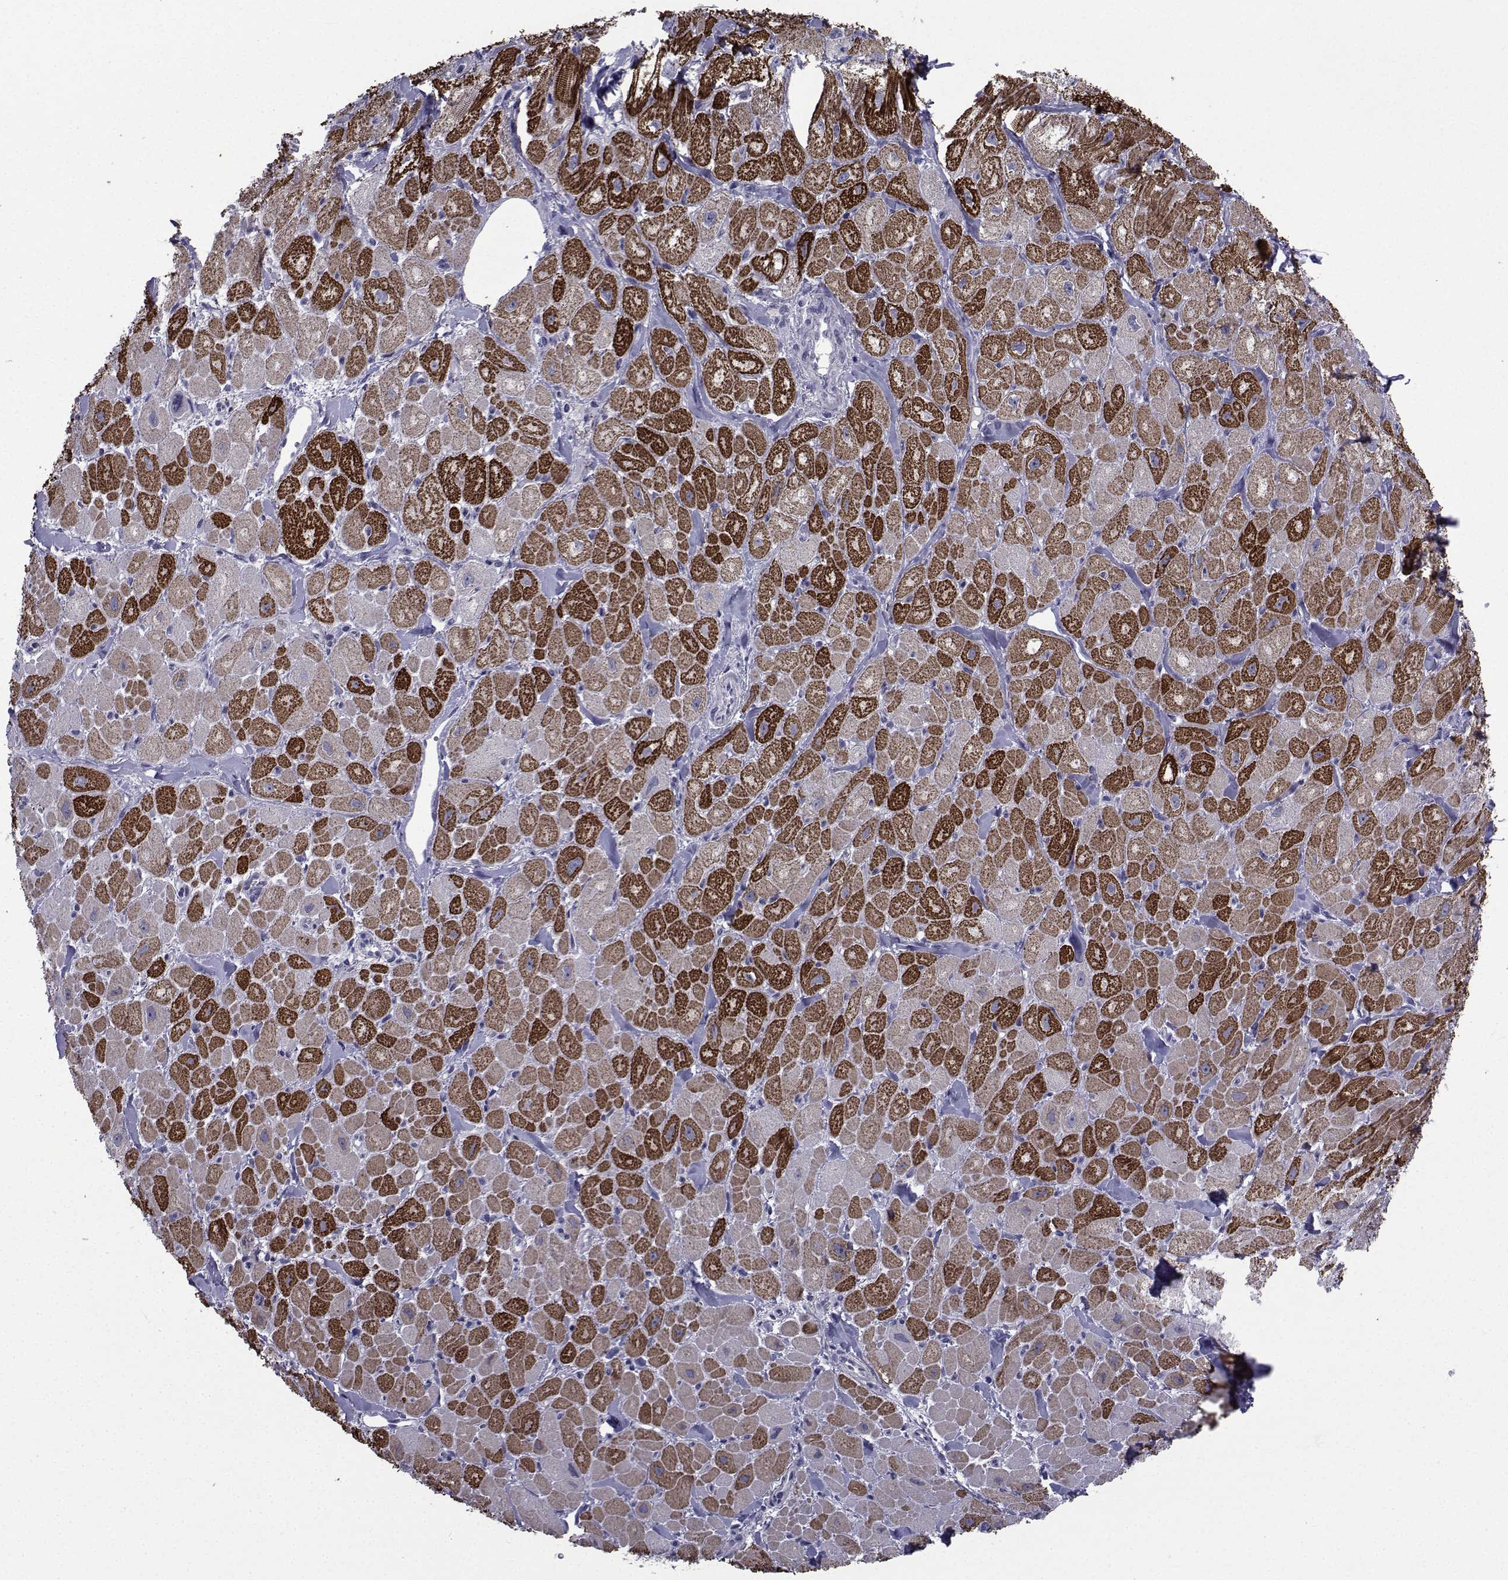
{"staining": {"intensity": "strong", "quantity": ">75%", "location": "cytoplasmic/membranous"}, "tissue": "heart muscle", "cell_type": "Cardiomyocytes", "image_type": "normal", "snomed": [{"axis": "morphology", "description": "Normal tissue, NOS"}, {"axis": "topography", "description": "Heart"}], "caption": "Strong cytoplasmic/membranous expression for a protein is seen in approximately >75% of cardiomyocytes of benign heart muscle using immunohistochemistry (IHC).", "gene": "CHRNA1", "patient": {"sex": "male", "age": 60}}